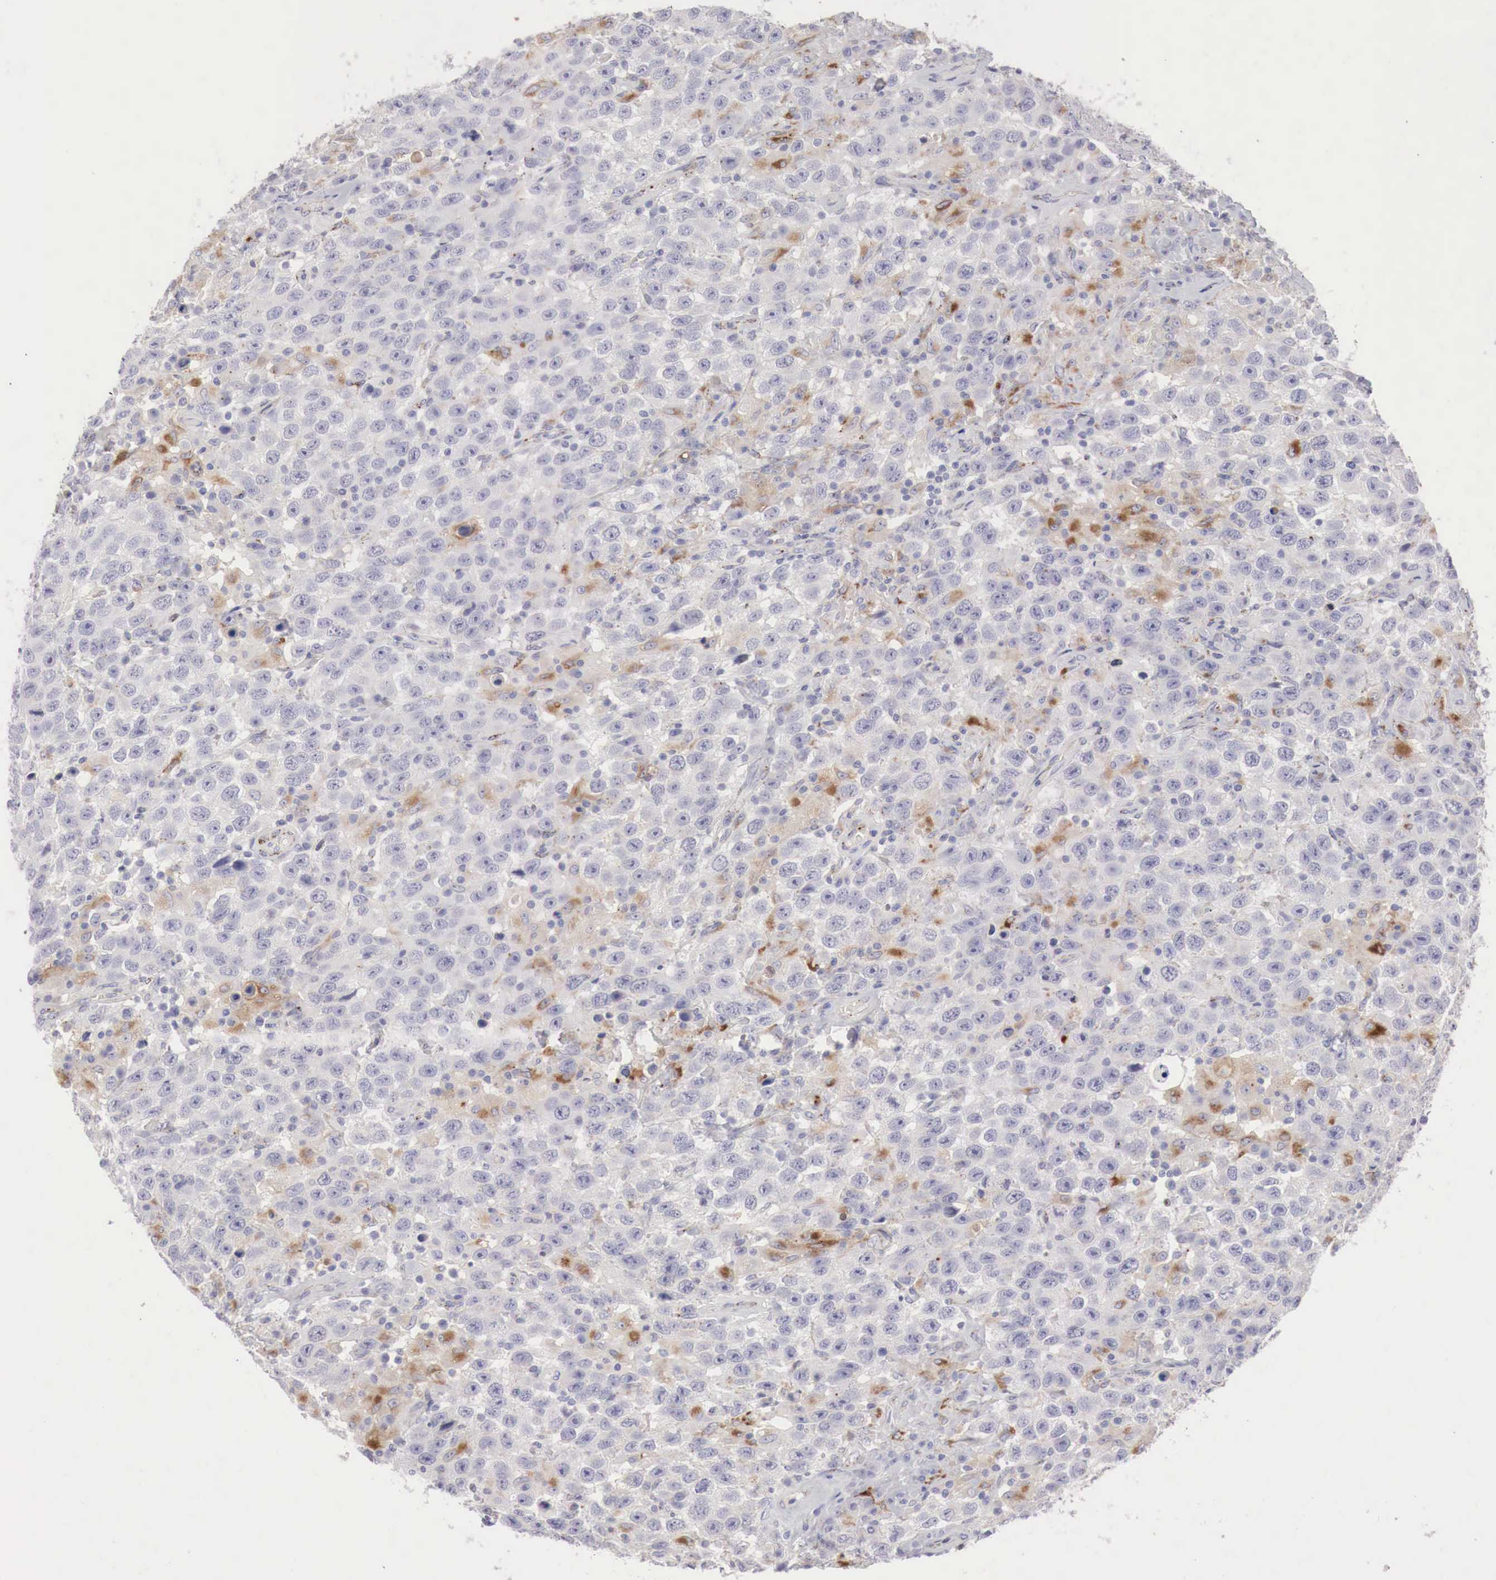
{"staining": {"intensity": "weak", "quantity": "<25%", "location": "cytoplasmic/membranous"}, "tissue": "testis cancer", "cell_type": "Tumor cells", "image_type": "cancer", "snomed": [{"axis": "morphology", "description": "Seminoma, NOS"}, {"axis": "topography", "description": "Testis"}], "caption": "Testis cancer (seminoma) stained for a protein using immunohistochemistry (IHC) demonstrates no expression tumor cells.", "gene": "GLA", "patient": {"sex": "male", "age": 41}}